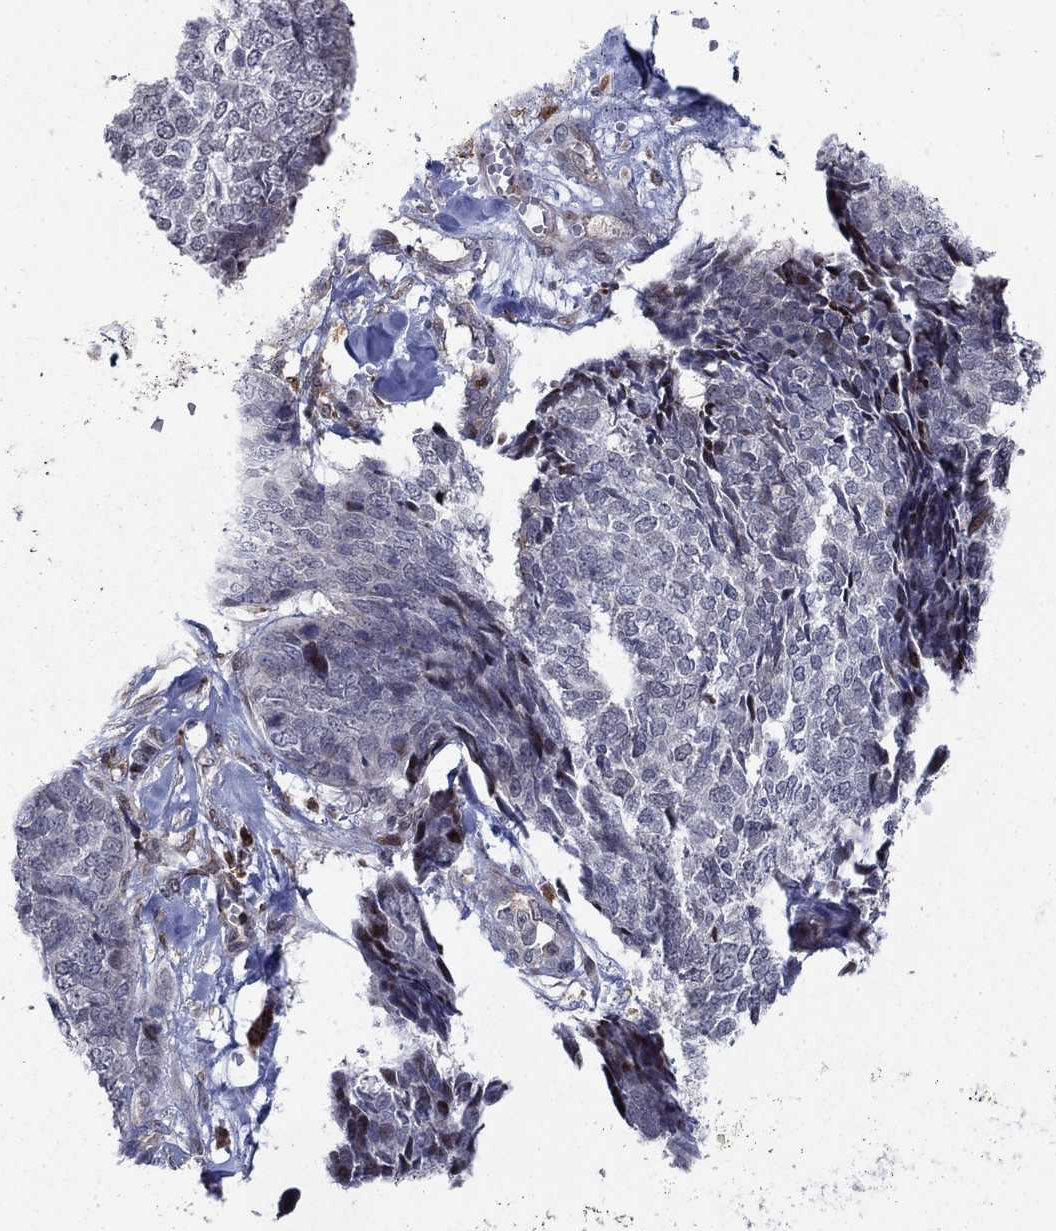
{"staining": {"intensity": "negative", "quantity": "none", "location": "none"}, "tissue": "skin cancer", "cell_type": "Tumor cells", "image_type": "cancer", "snomed": [{"axis": "morphology", "description": "Basal cell carcinoma"}, {"axis": "topography", "description": "Skin"}], "caption": "DAB (3,3'-diaminobenzidine) immunohistochemical staining of basal cell carcinoma (skin) demonstrates no significant staining in tumor cells.", "gene": "DHRS7", "patient": {"sex": "male", "age": 86}}